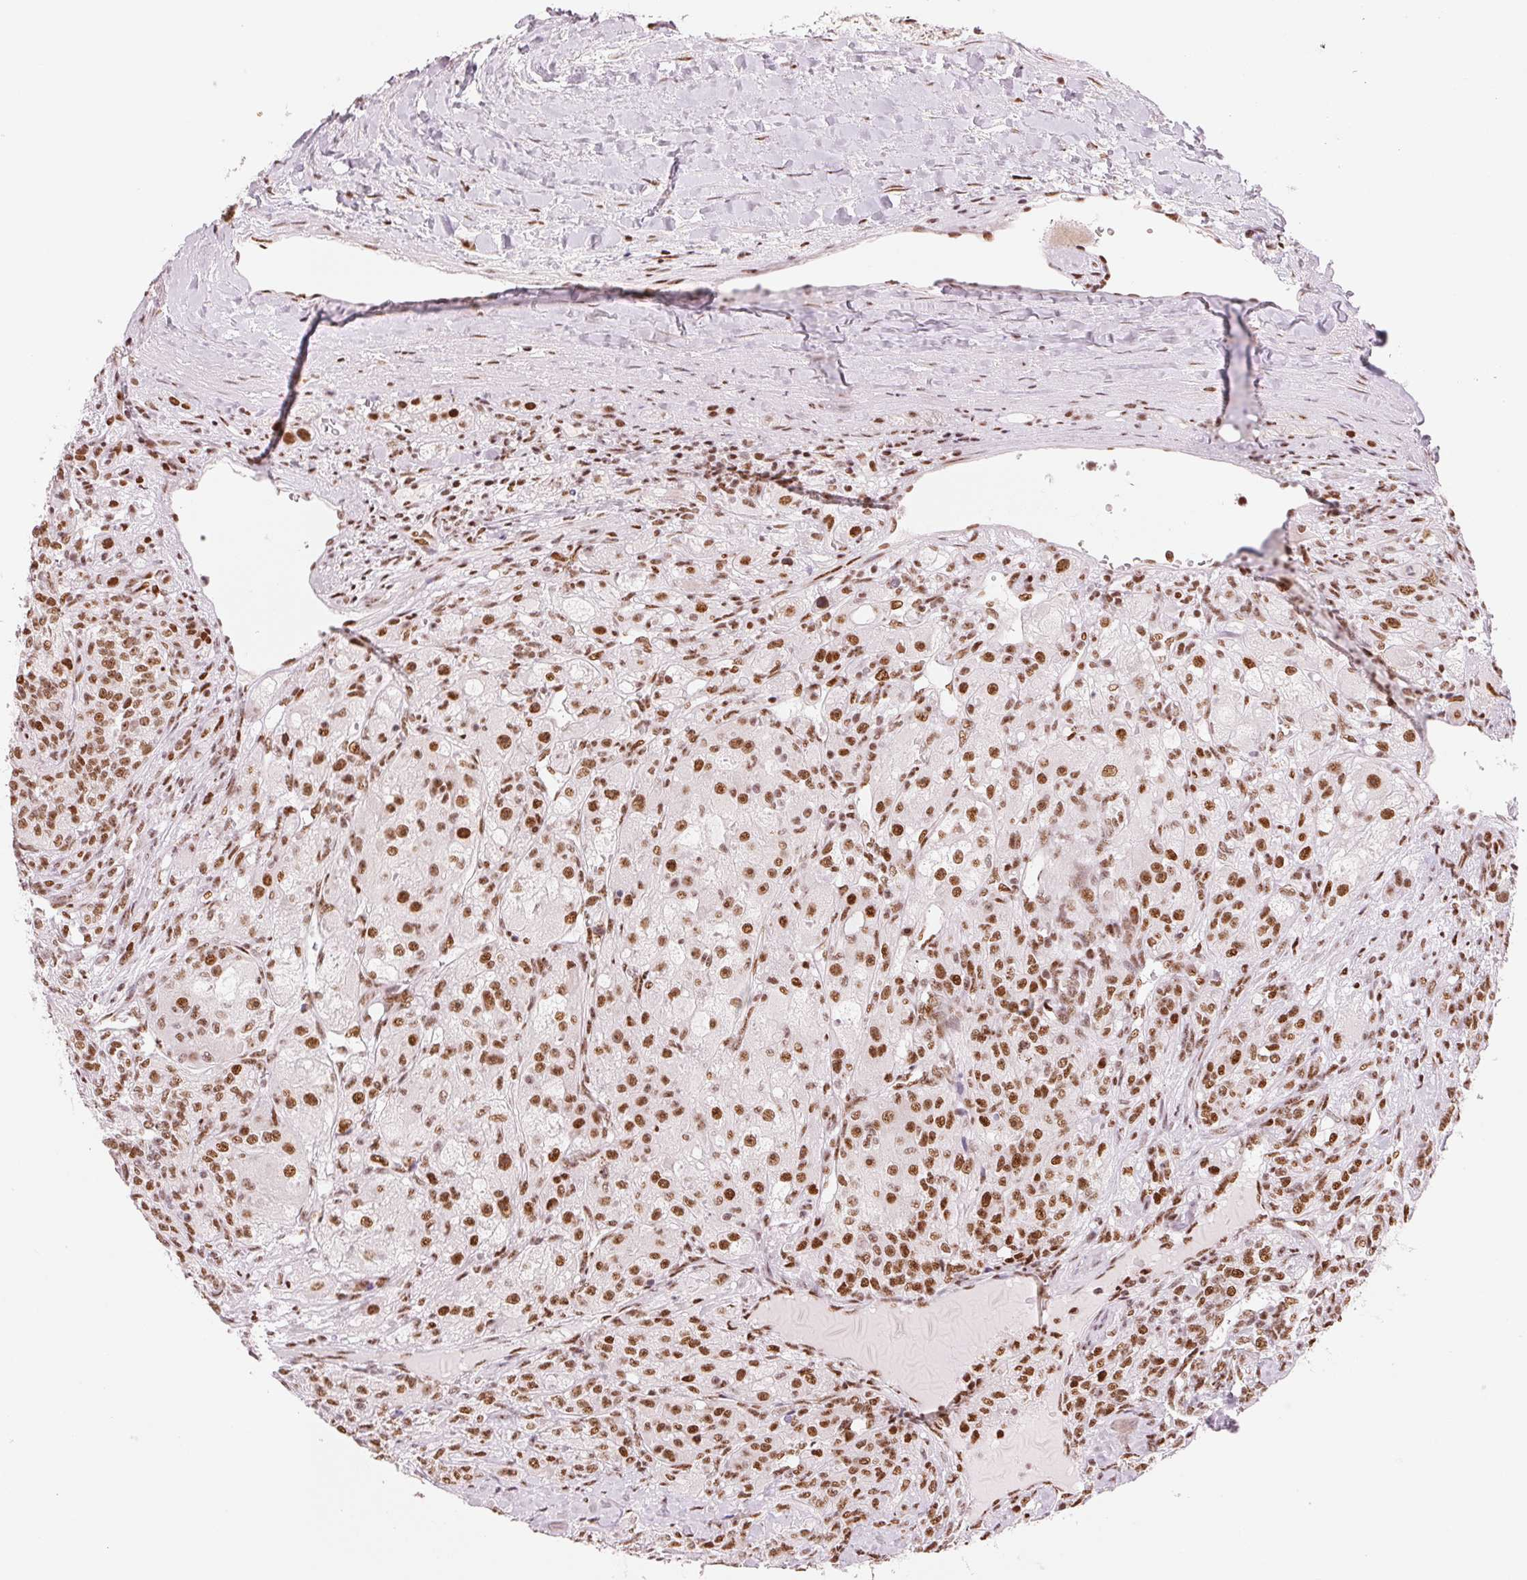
{"staining": {"intensity": "moderate", "quantity": ">75%", "location": "nuclear"}, "tissue": "renal cancer", "cell_type": "Tumor cells", "image_type": "cancer", "snomed": [{"axis": "morphology", "description": "Adenocarcinoma, NOS"}, {"axis": "topography", "description": "Kidney"}], "caption": "DAB immunohistochemical staining of renal adenocarcinoma shows moderate nuclear protein positivity in approximately >75% of tumor cells.", "gene": "NXF1", "patient": {"sex": "female", "age": 63}}